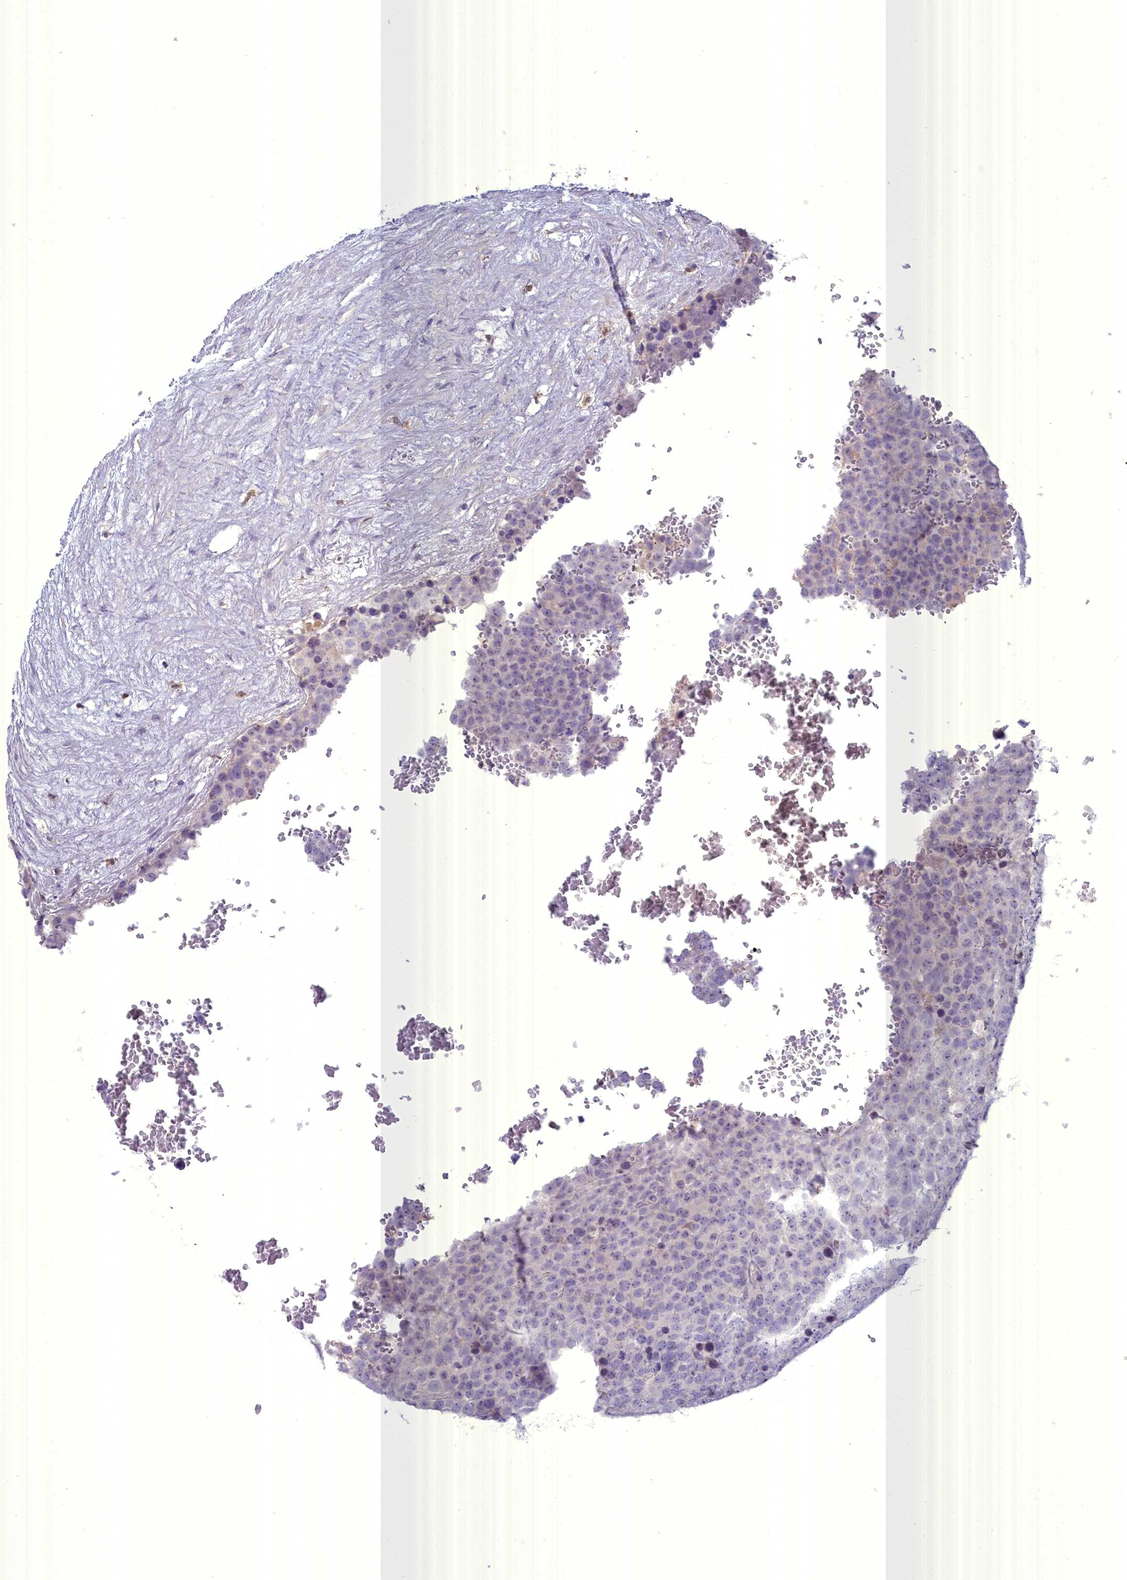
{"staining": {"intensity": "negative", "quantity": "none", "location": "none"}, "tissue": "testis cancer", "cell_type": "Tumor cells", "image_type": "cancer", "snomed": [{"axis": "morphology", "description": "Seminoma, NOS"}, {"axis": "topography", "description": "Testis"}], "caption": "The histopathology image exhibits no staining of tumor cells in seminoma (testis).", "gene": "BLNK", "patient": {"sex": "male", "age": 71}}